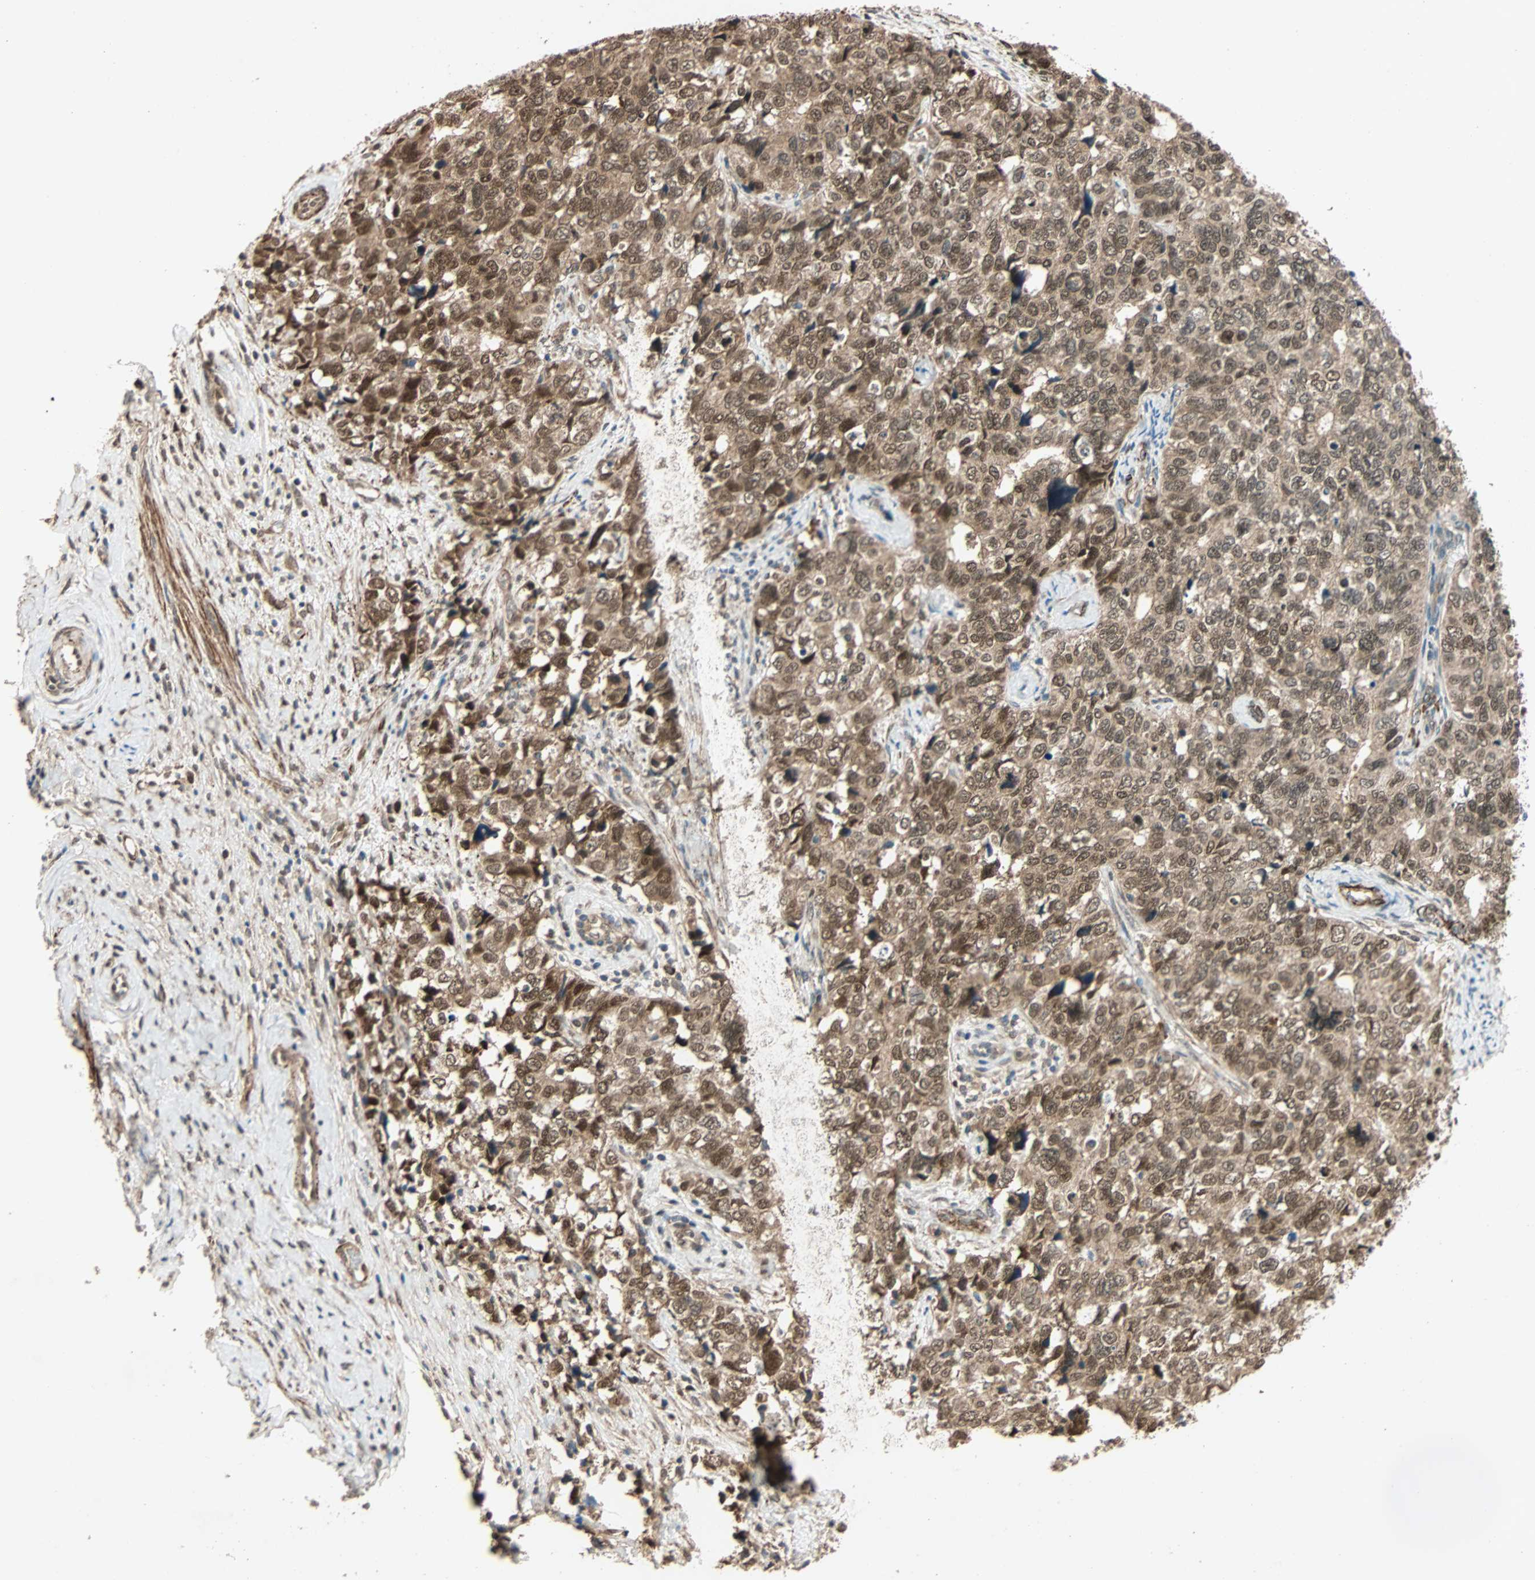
{"staining": {"intensity": "moderate", "quantity": ">75%", "location": "cytoplasmic/membranous,nuclear"}, "tissue": "cervical cancer", "cell_type": "Tumor cells", "image_type": "cancer", "snomed": [{"axis": "morphology", "description": "Squamous cell carcinoma, NOS"}, {"axis": "topography", "description": "Cervix"}], "caption": "This is a micrograph of immunohistochemistry (IHC) staining of squamous cell carcinoma (cervical), which shows moderate staining in the cytoplasmic/membranous and nuclear of tumor cells.", "gene": "QSER1", "patient": {"sex": "female", "age": 63}}